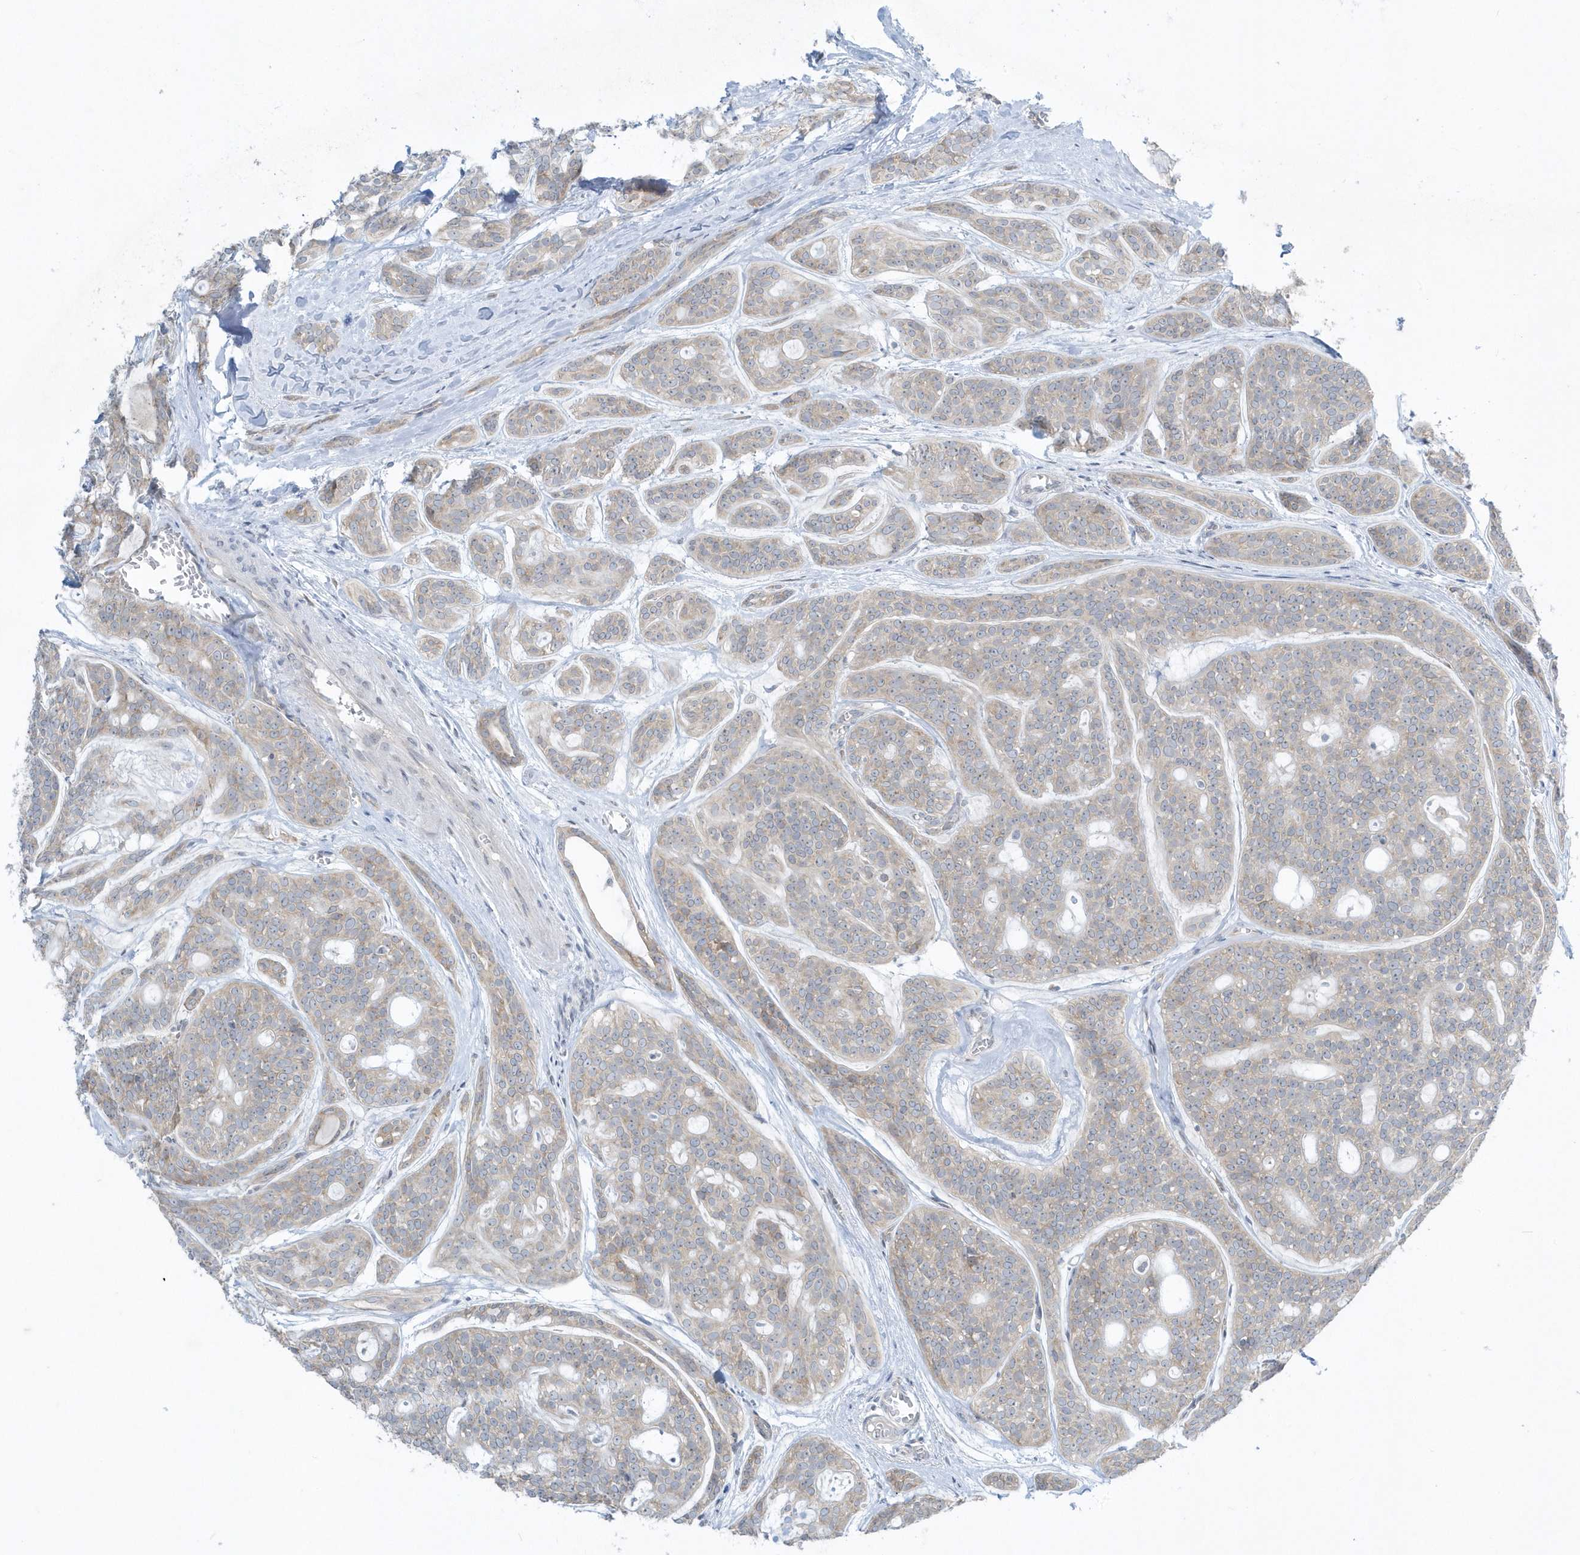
{"staining": {"intensity": "weak", "quantity": ">75%", "location": "cytoplasmic/membranous"}, "tissue": "head and neck cancer", "cell_type": "Tumor cells", "image_type": "cancer", "snomed": [{"axis": "morphology", "description": "Adenocarcinoma, NOS"}, {"axis": "topography", "description": "Head-Neck"}], "caption": "IHC (DAB (3,3'-diaminobenzidine)) staining of head and neck cancer displays weak cytoplasmic/membranous protein positivity in about >75% of tumor cells.", "gene": "SCN3A", "patient": {"sex": "male", "age": 66}}